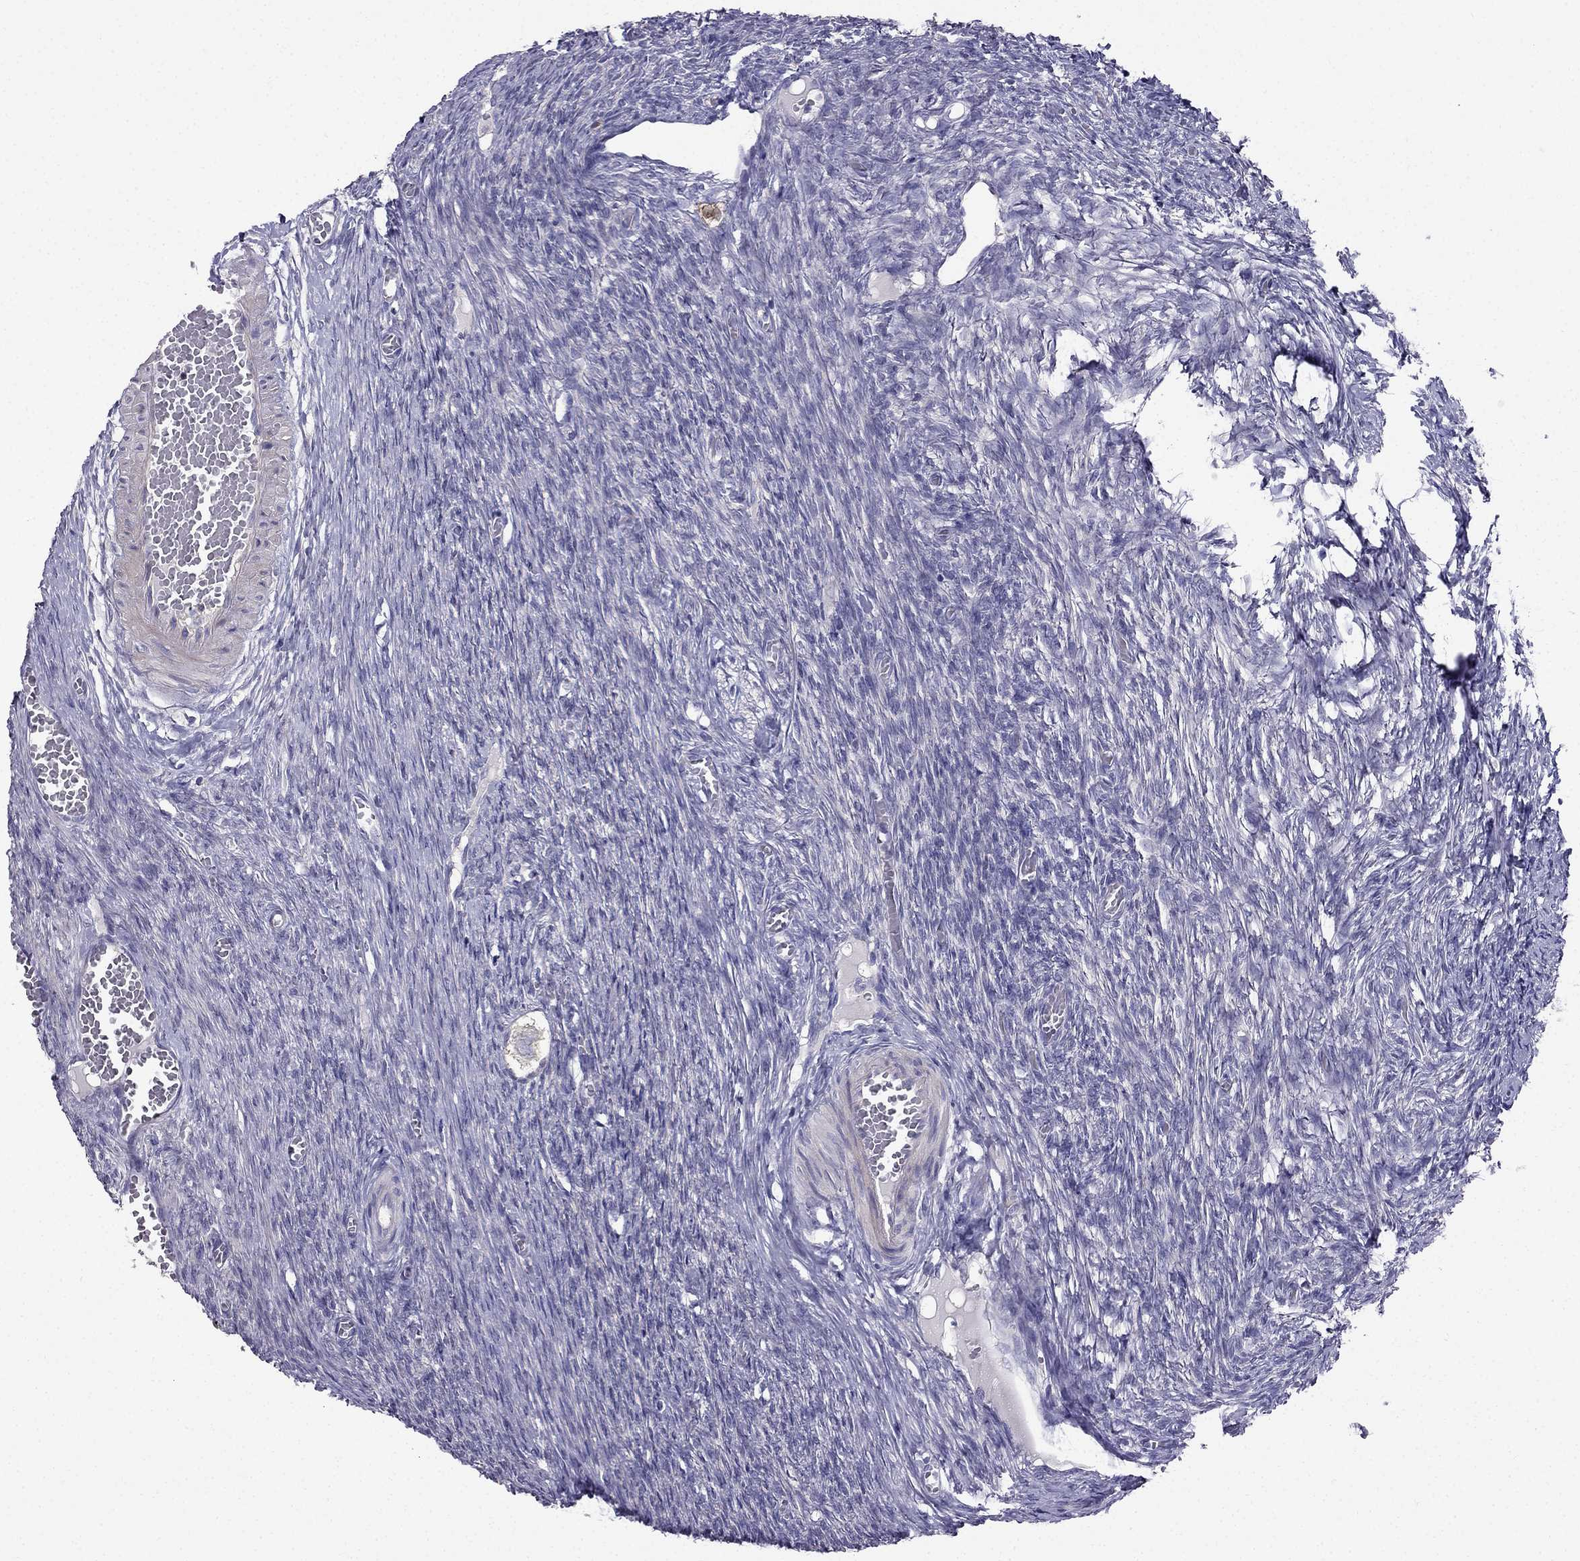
{"staining": {"intensity": "negative", "quantity": "none", "location": "none"}, "tissue": "ovary", "cell_type": "Follicle cells", "image_type": "normal", "snomed": [{"axis": "morphology", "description": "Normal tissue, NOS"}, {"axis": "topography", "description": "Ovary"}], "caption": "Immunohistochemical staining of benign human ovary displays no significant positivity in follicle cells.", "gene": "AS3MT", "patient": {"sex": "female", "age": 27}}